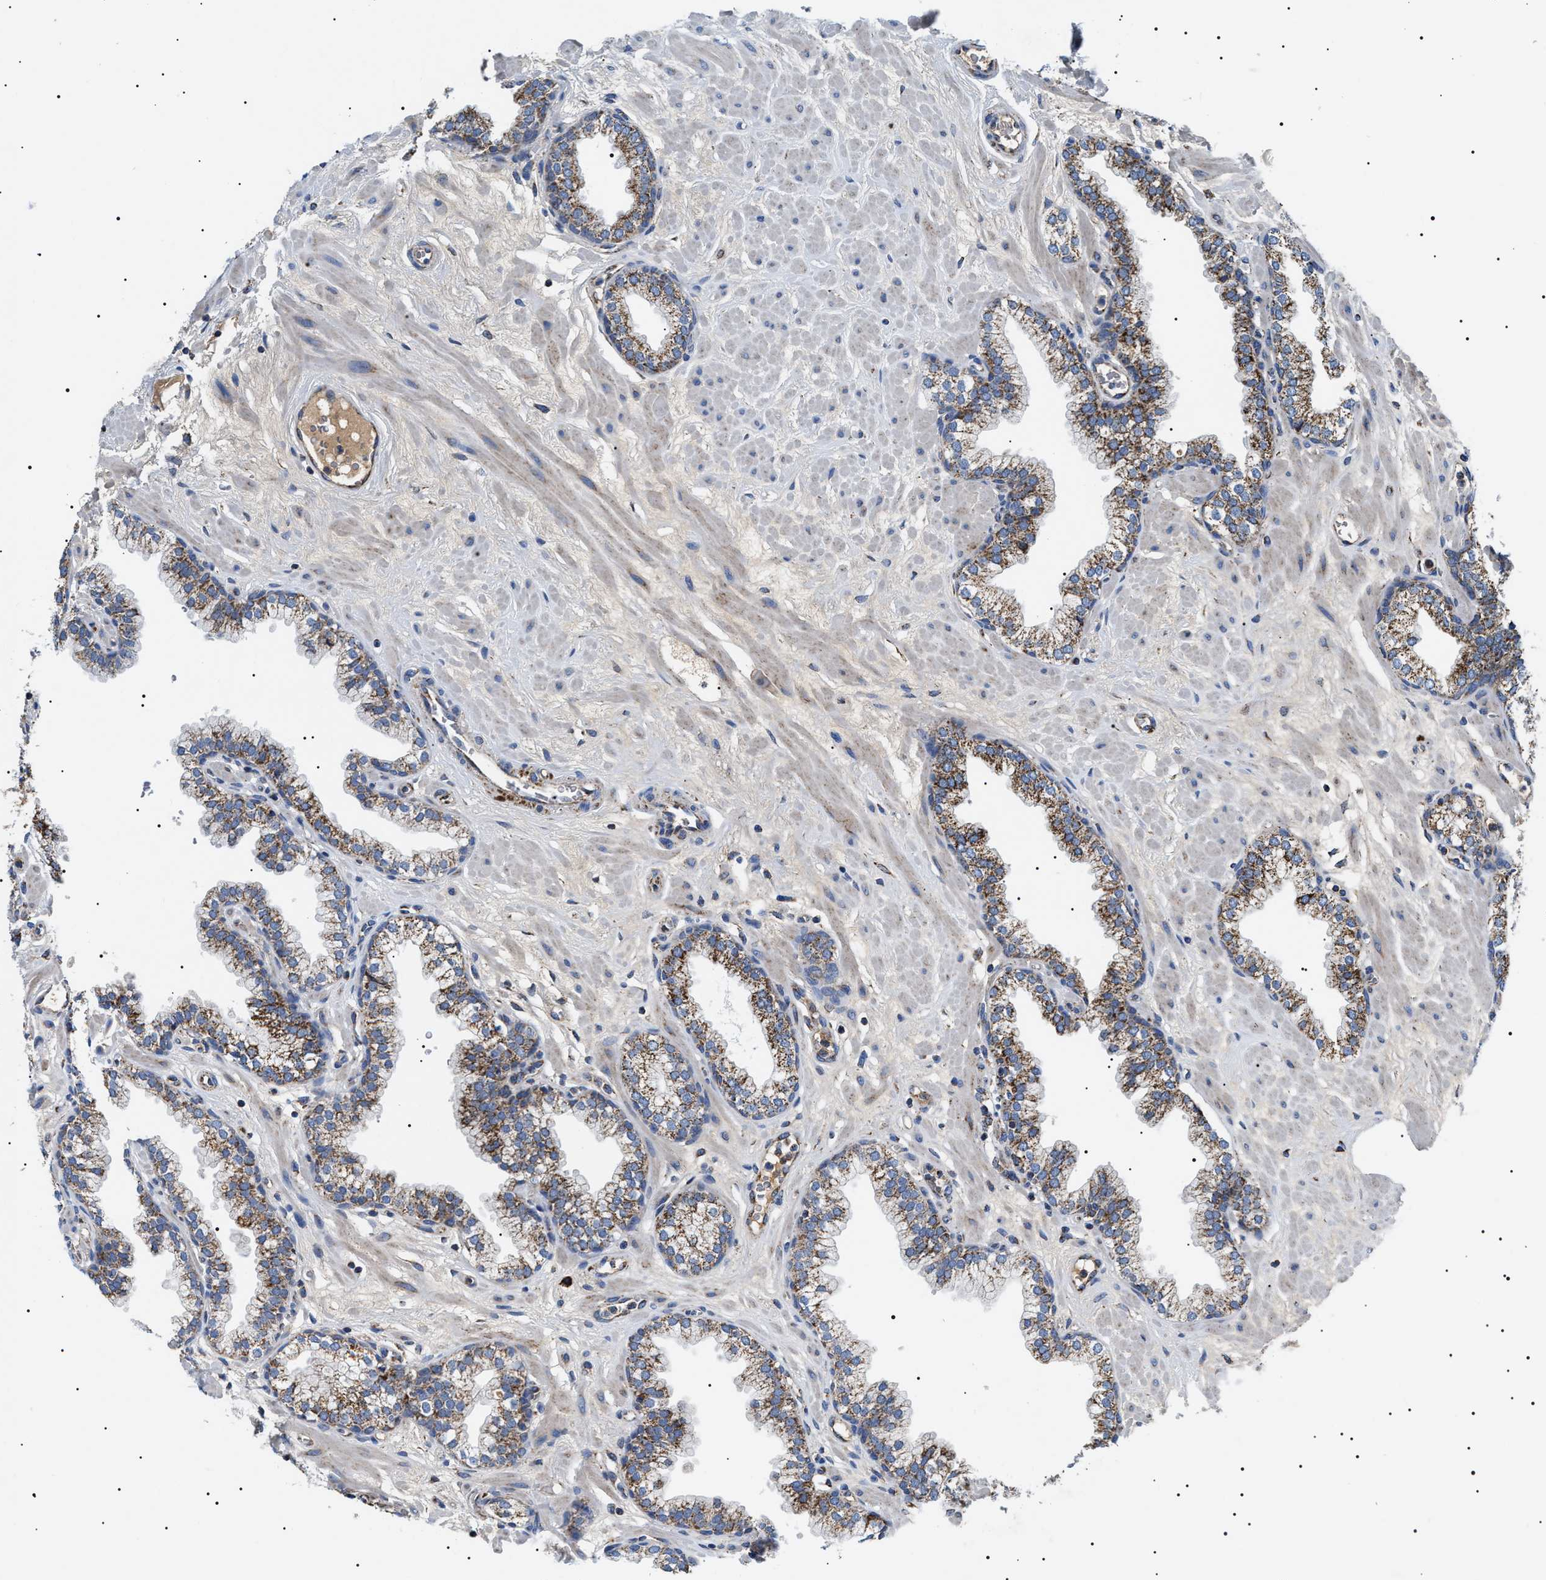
{"staining": {"intensity": "strong", "quantity": ">75%", "location": "cytoplasmic/membranous"}, "tissue": "prostate", "cell_type": "Glandular cells", "image_type": "normal", "snomed": [{"axis": "morphology", "description": "Normal tissue, NOS"}, {"axis": "morphology", "description": "Urothelial carcinoma, Low grade"}, {"axis": "topography", "description": "Urinary bladder"}, {"axis": "topography", "description": "Prostate"}], "caption": "A brown stain shows strong cytoplasmic/membranous staining of a protein in glandular cells of benign prostate. (DAB IHC, brown staining for protein, blue staining for nuclei).", "gene": "OXSM", "patient": {"sex": "male", "age": 60}}